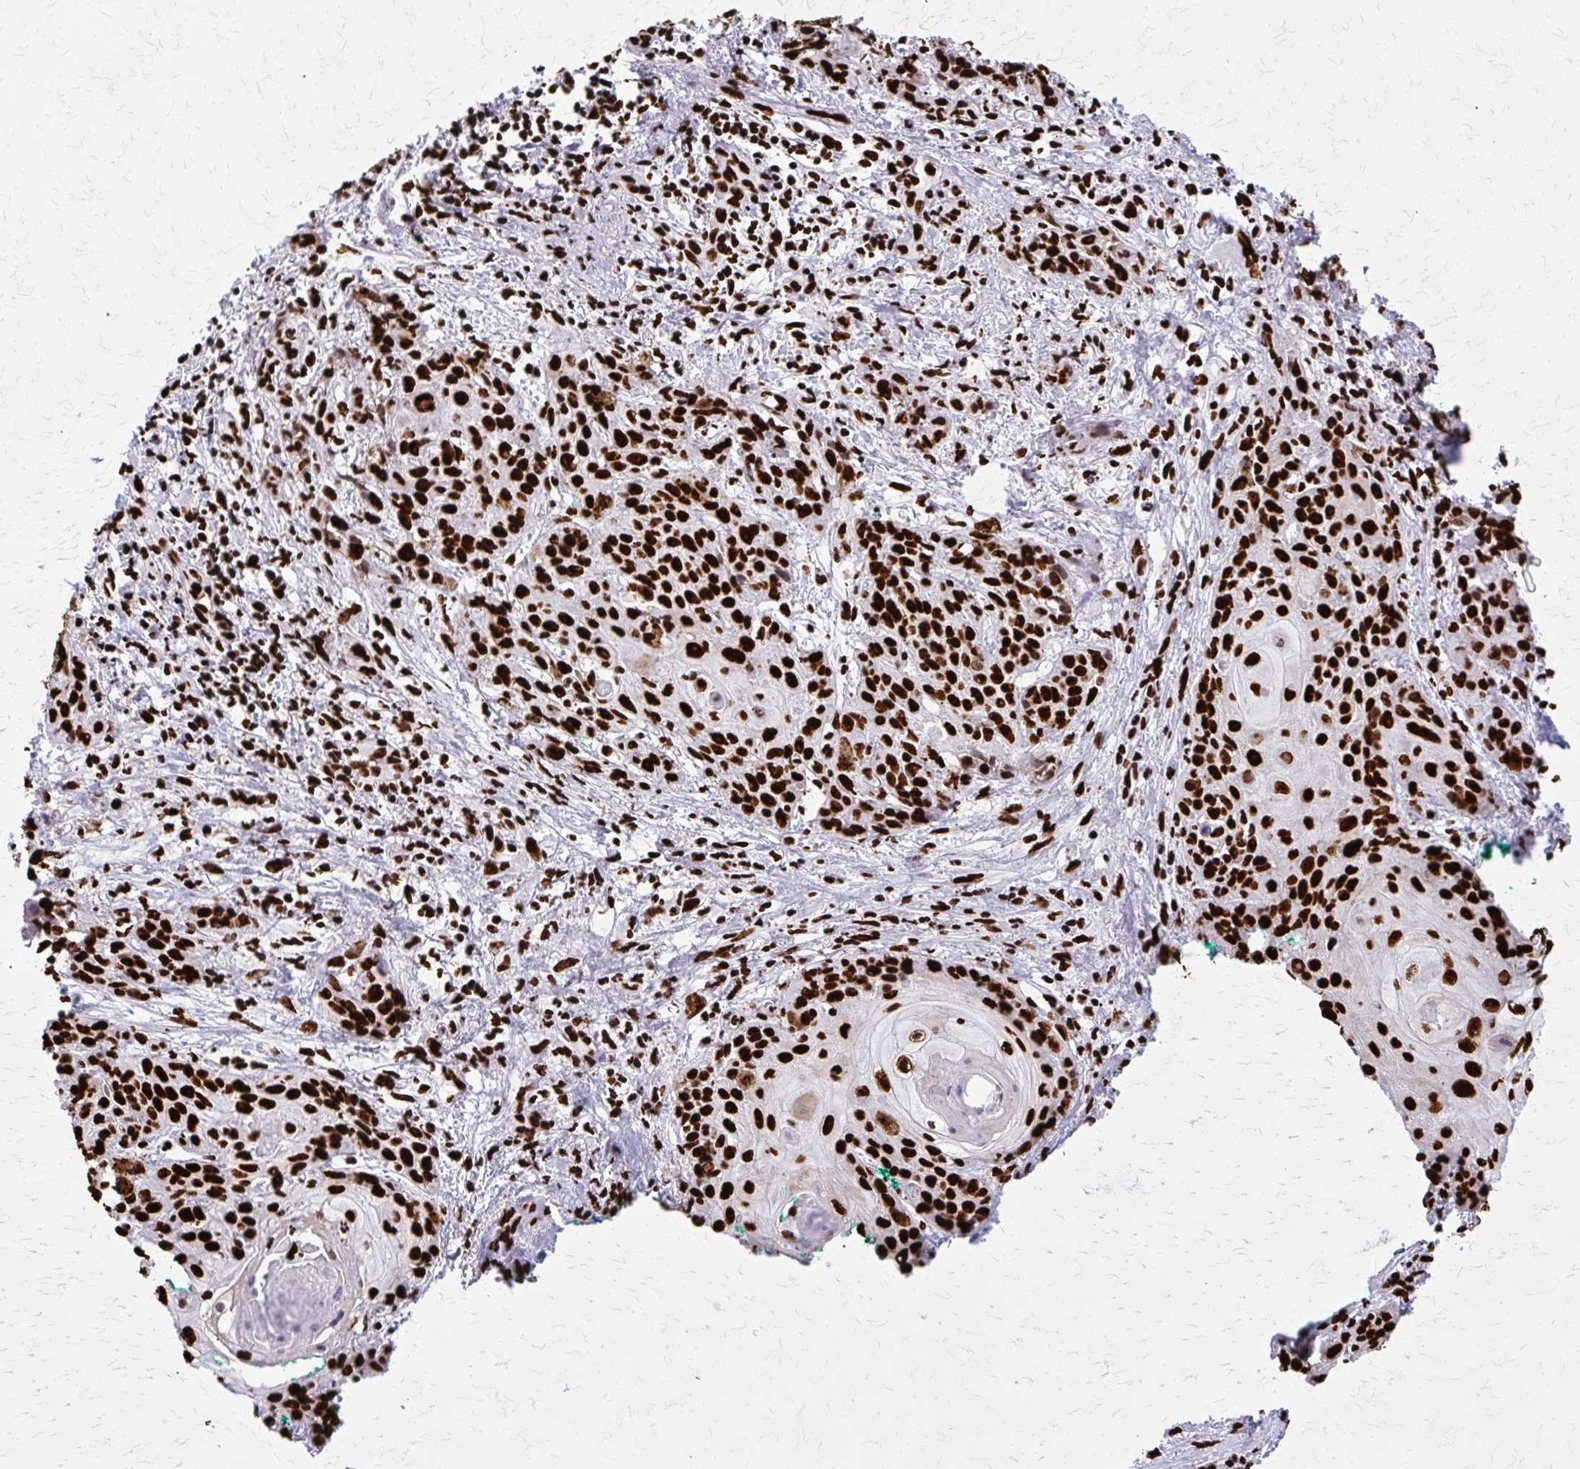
{"staining": {"intensity": "strong", "quantity": ">75%", "location": "nuclear"}, "tissue": "skin cancer", "cell_type": "Tumor cells", "image_type": "cancer", "snomed": [{"axis": "morphology", "description": "Squamous cell carcinoma, NOS"}, {"axis": "topography", "description": "Skin"}, {"axis": "topography", "description": "Vulva"}], "caption": "Immunohistochemical staining of skin cancer (squamous cell carcinoma) exhibits high levels of strong nuclear protein positivity in about >75% of tumor cells.", "gene": "SFPQ", "patient": {"sex": "female", "age": 76}}